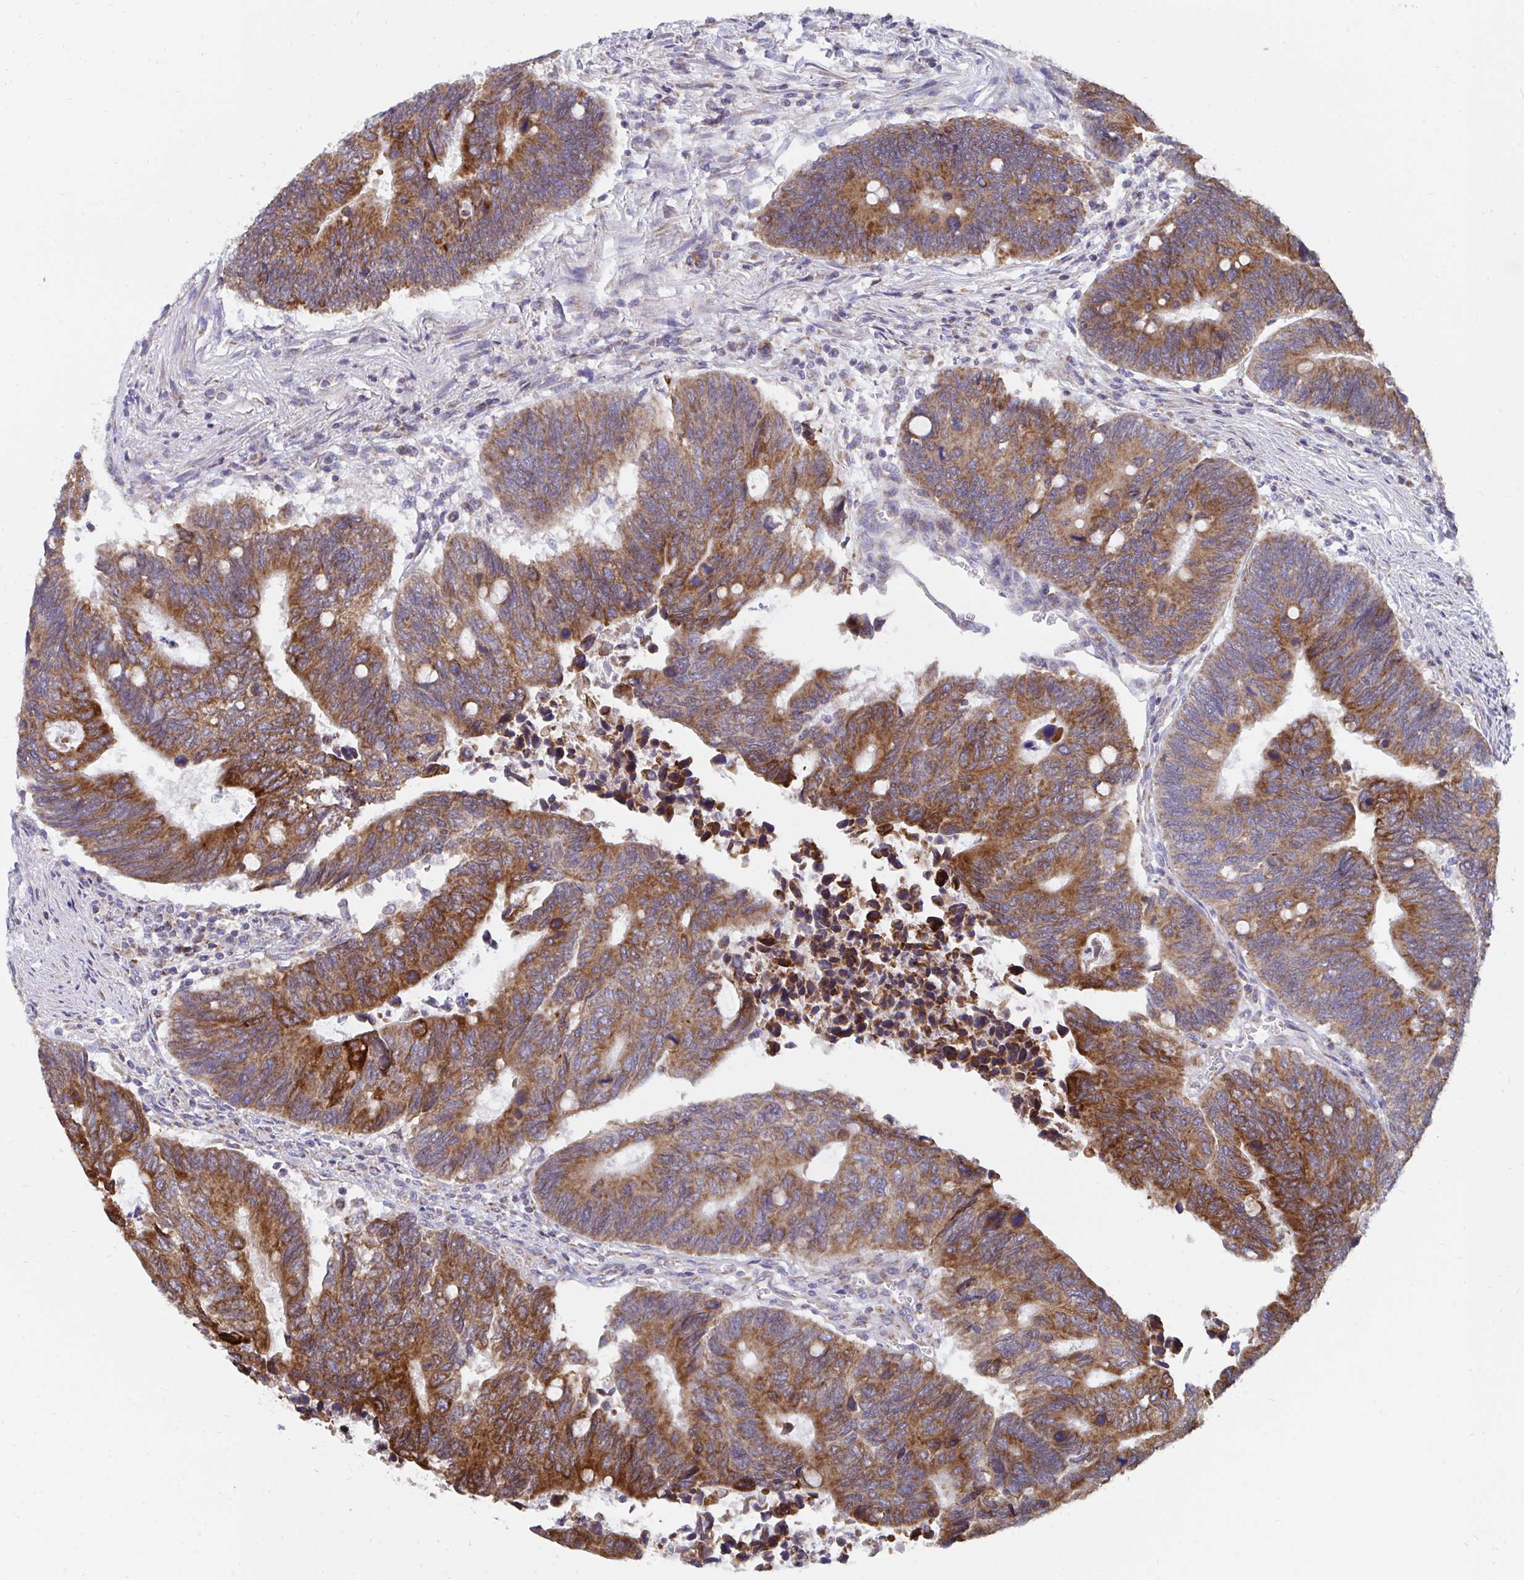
{"staining": {"intensity": "strong", "quantity": ">75%", "location": "cytoplasmic/membranous"}, "tissue": "colorectal cancer", "cell_type": "Tumor cells", "image_type": "cancer", "snomed": [{"axis": "morphology", "description": "Adenocarcinoma, NOS"}, {"axis": "topography", "description": "Colon"}], "caption": "The micrograph shows staining of colorectal cancer, revealing strong cytoplasmic/membranous protein expression (brown color) within tumor cells.", "gene": "PC", "patient": {"sex": "male", "age": 87}}